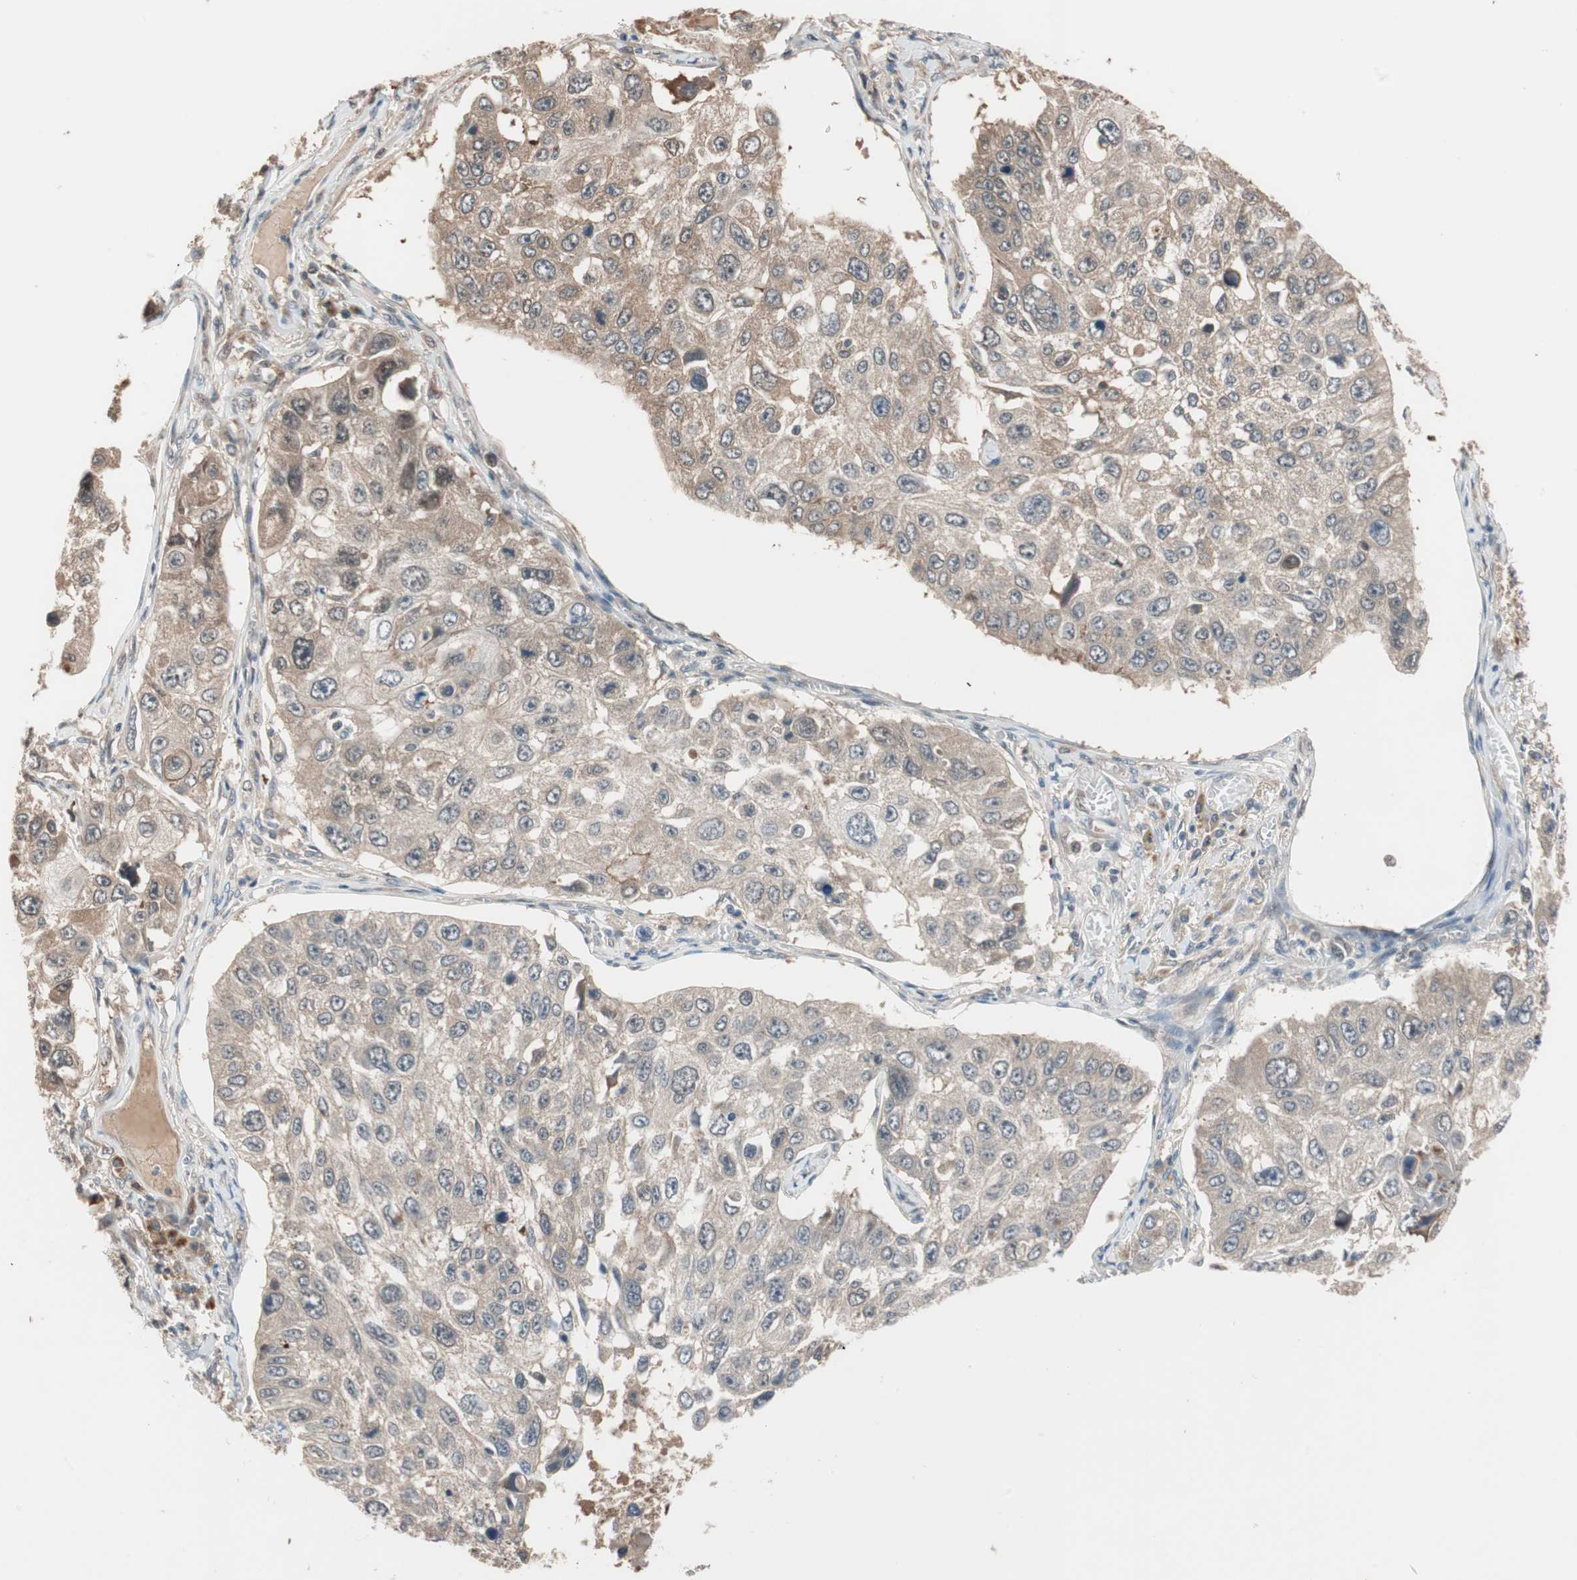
{"staining": {"intensity": "moderate", "quantity": ">75%", "location": "cytoplasmic/membranous"}, "tissue": "lung cancer", "cell_type": "Tumor cells", "image_type": "cancer", "snomed": [{"axis": "morphology", "description": "Squamous cell carcinoma, NOS"}, {"axis": "topography", "description": "Lung"}], "caption": "Immunohistochemical staining of lung cancer demonstrates medium levels of moderate cytoplasmic/membranous protein positivity in approximately >75% of tumor cells.", "gene": "PIK3R3", "patient": {"sex": "male", "age": 71}}